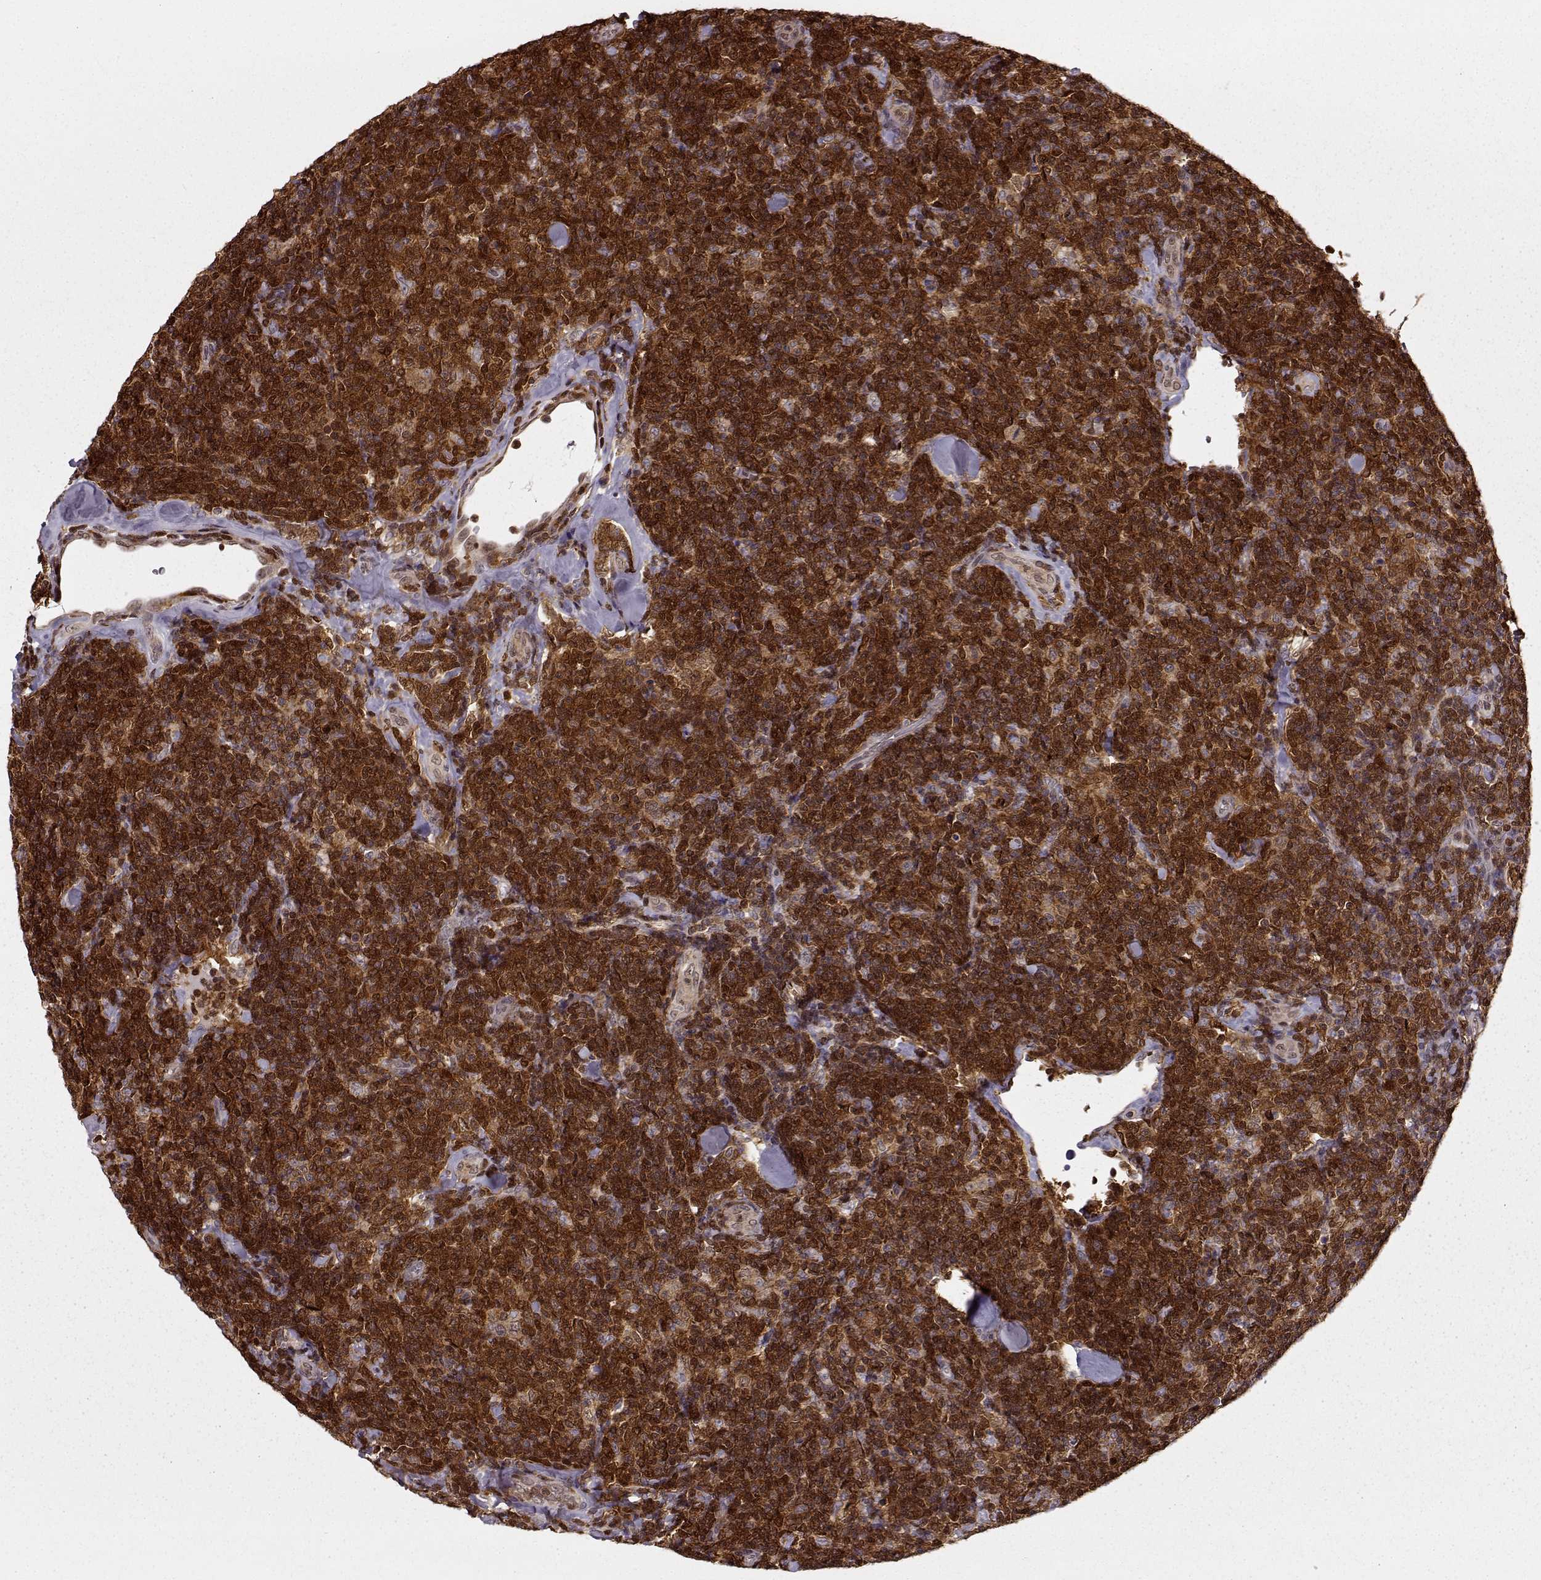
{"staining": {"intensity": "strong", "quantity": ">75%", "location": "cytoplasmic/membranous"}, "tissue": "lymphoma", "cell_type": "Tumor cells", "image_type": "cancer", "snomed": [{"axis": "morphology", "description": "Malignant lymphoma, non-Hodgkin's type, Low grade"}, {"axis": "topography", "description": "Lymph node"}], "caption": "A histopathology image of lymphoma stained for a protein displays strong cytoplasmic/membranous brown staining in tumor cells.", "gene": "MFSD1", "patient": {"sex": "female", "age": 56}}